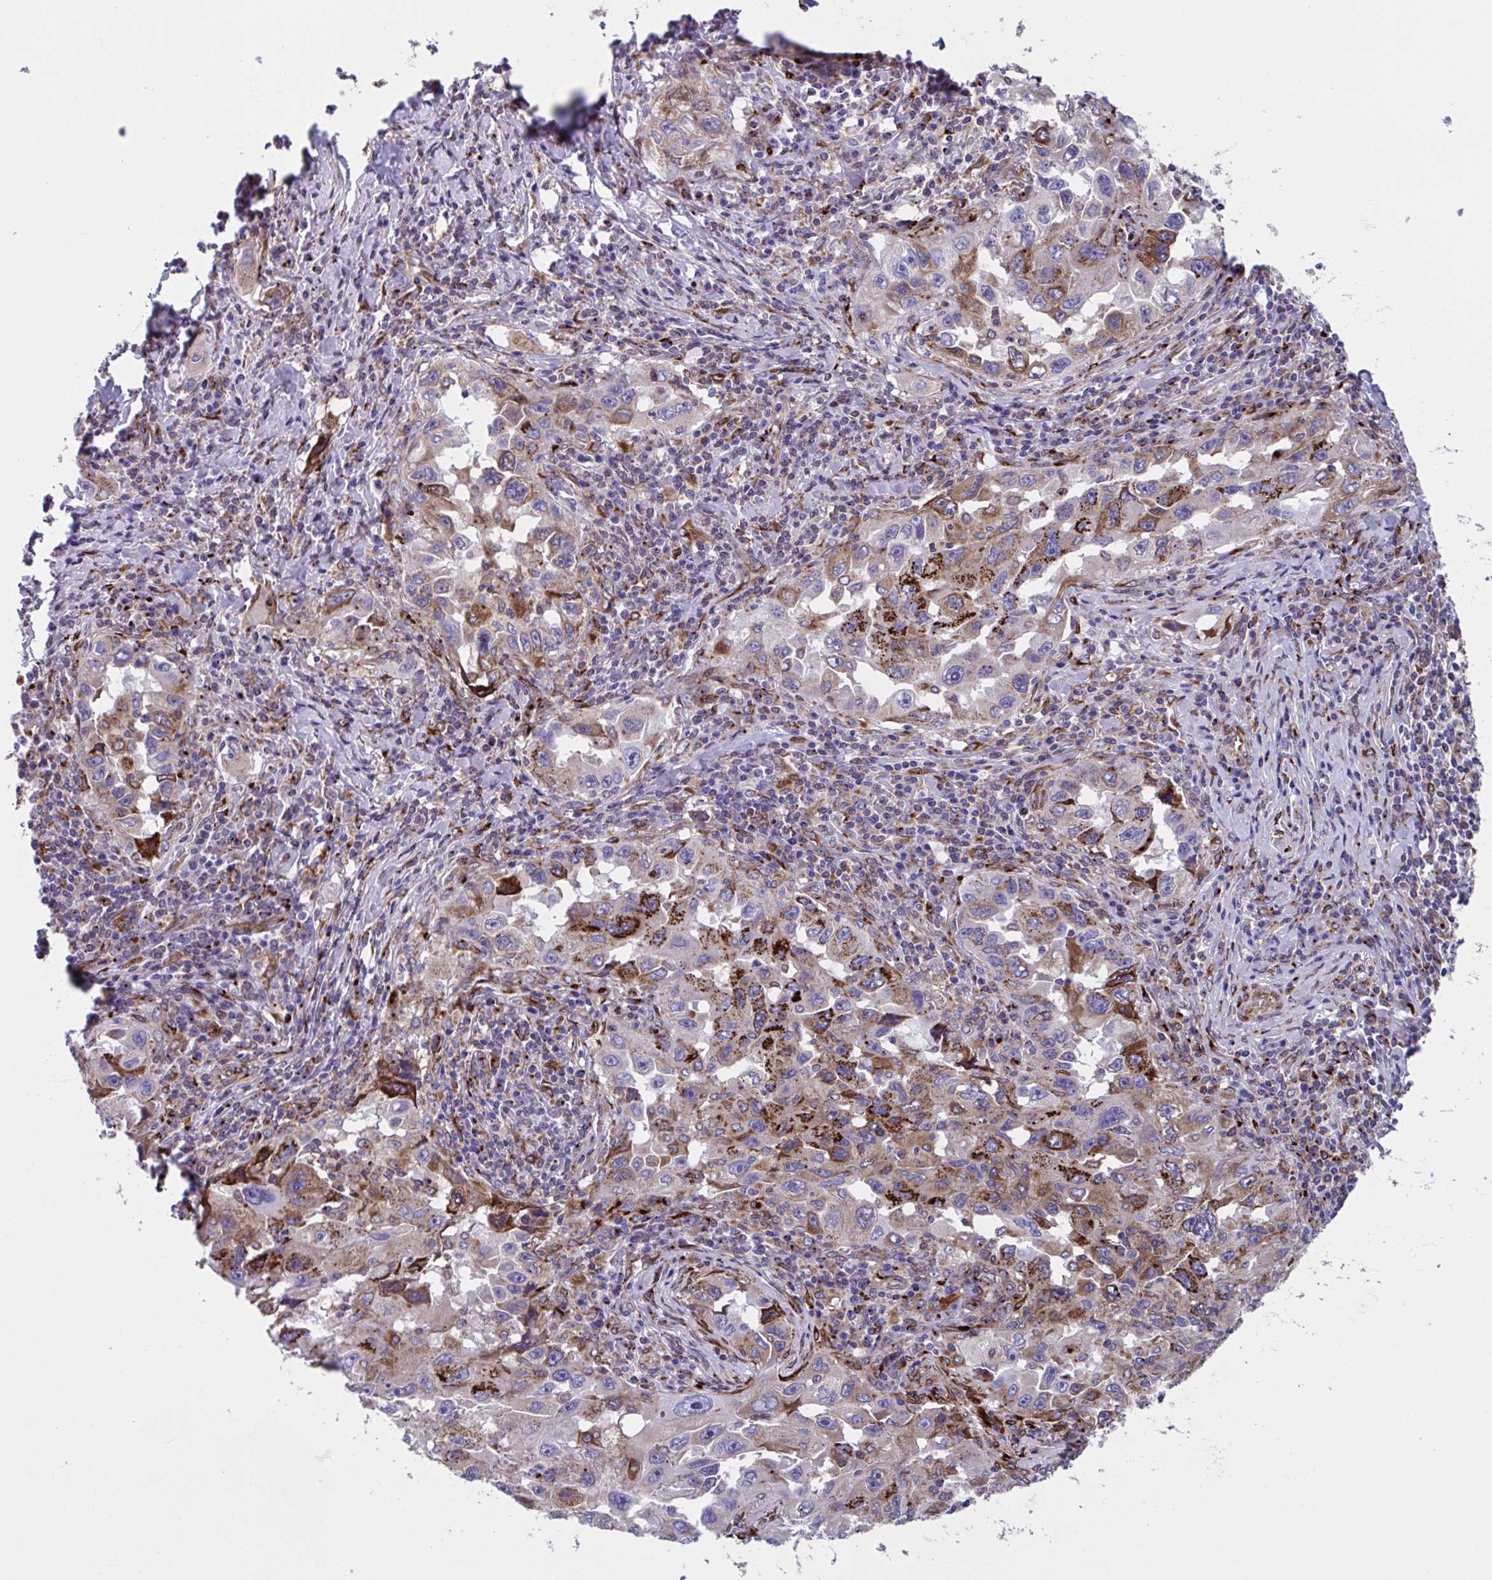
{"staining": {"intensity": "moderate", "quantity": "25%-75%", "location": "cytoplasmic/membranous"}, "tissue": "lung cancer", "cell_type": "Tumor cells", "image_type": "cancer", "snomed": [{"axis": "morphology", "description": "Adenocarcinoma, NOS"}, {"axis": "topography", "description": "Lung"}], "caption": "Lung cancer was stained to show a protein in brown. There is medium levels of moderate cytoplasmic/membranous expression in about 25%-75% of tumor cells. (DAB = brown stain, brightfield microscopy at high magnification).", "gene": "RFK", "patient": {"sex": "female", "age": 73}}